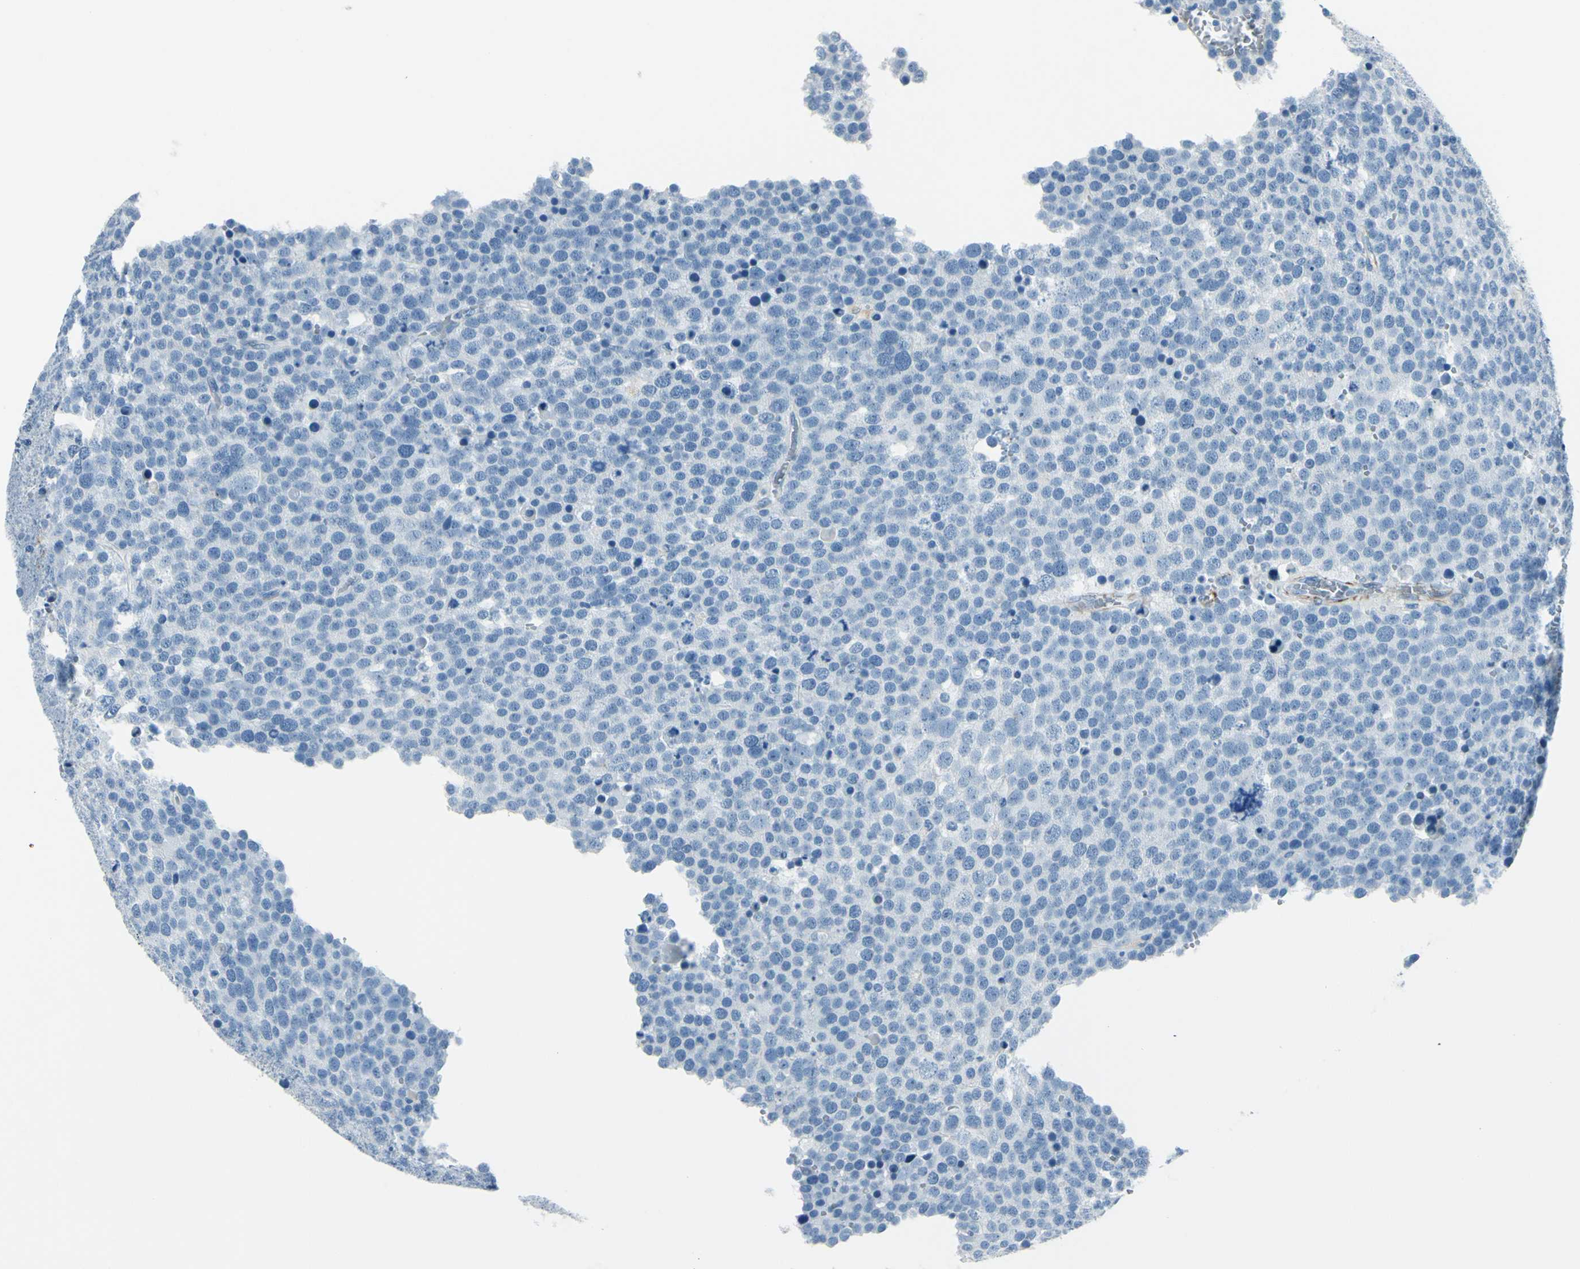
{"staining": {"intensity": "negative", "quantity": "none", "location": "none"}, "tissue": "testis cancer", "cell_type": "Tumor cells", "image_type": "cancer", "snomed": [{"axis": "morphology", "description": "Seminoma, NOS"}, {"axis": "topography", "description": "Testis"}], "caption": "Immunohistochemistry of human testis cancer exhibits no expression in tumor cells.", "gene": "CDH15", "patient": {"sex": "male", "age": 71}}